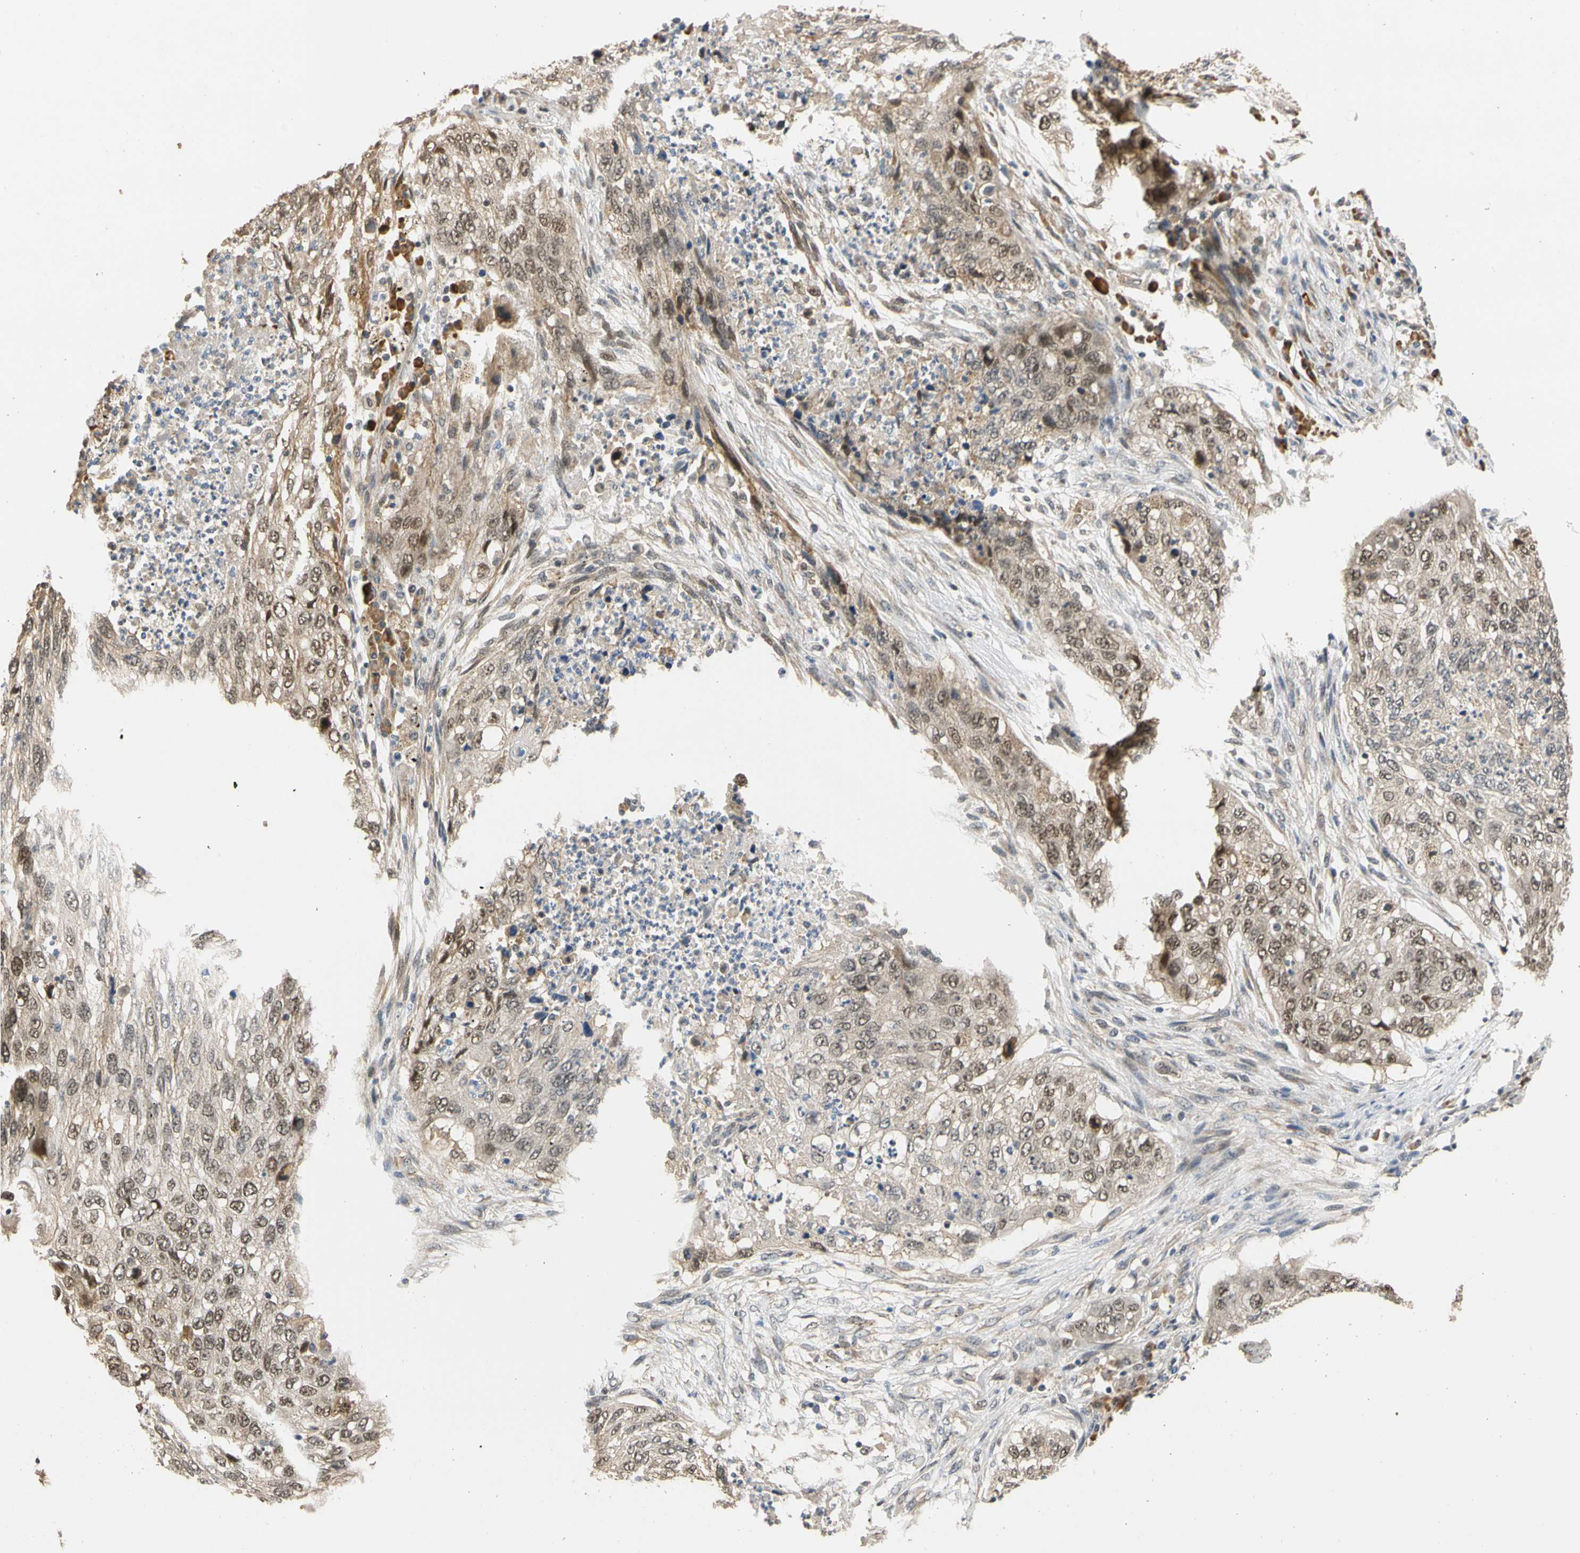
{"staining": {"intensity": "weak", "quantity": "<25%", "location": "cytoplasmic/membranous"}, "tissue": "lung cancer", "cell_type": "Tumor cells", "image_type": "cancer", "snomed": [{"axis": "morphology", "description": "Squamous cell carcinoma, NOS"}, {"axis": "topography", "description": "Lung"}], "caption": "This is an immunohistochemistry (IHC) micrograph of human lung squamous cell carcinoma. There is no expression in tumor cells.", "gene": "QSER1", "patient": {"sex": "female", "age": 63}}